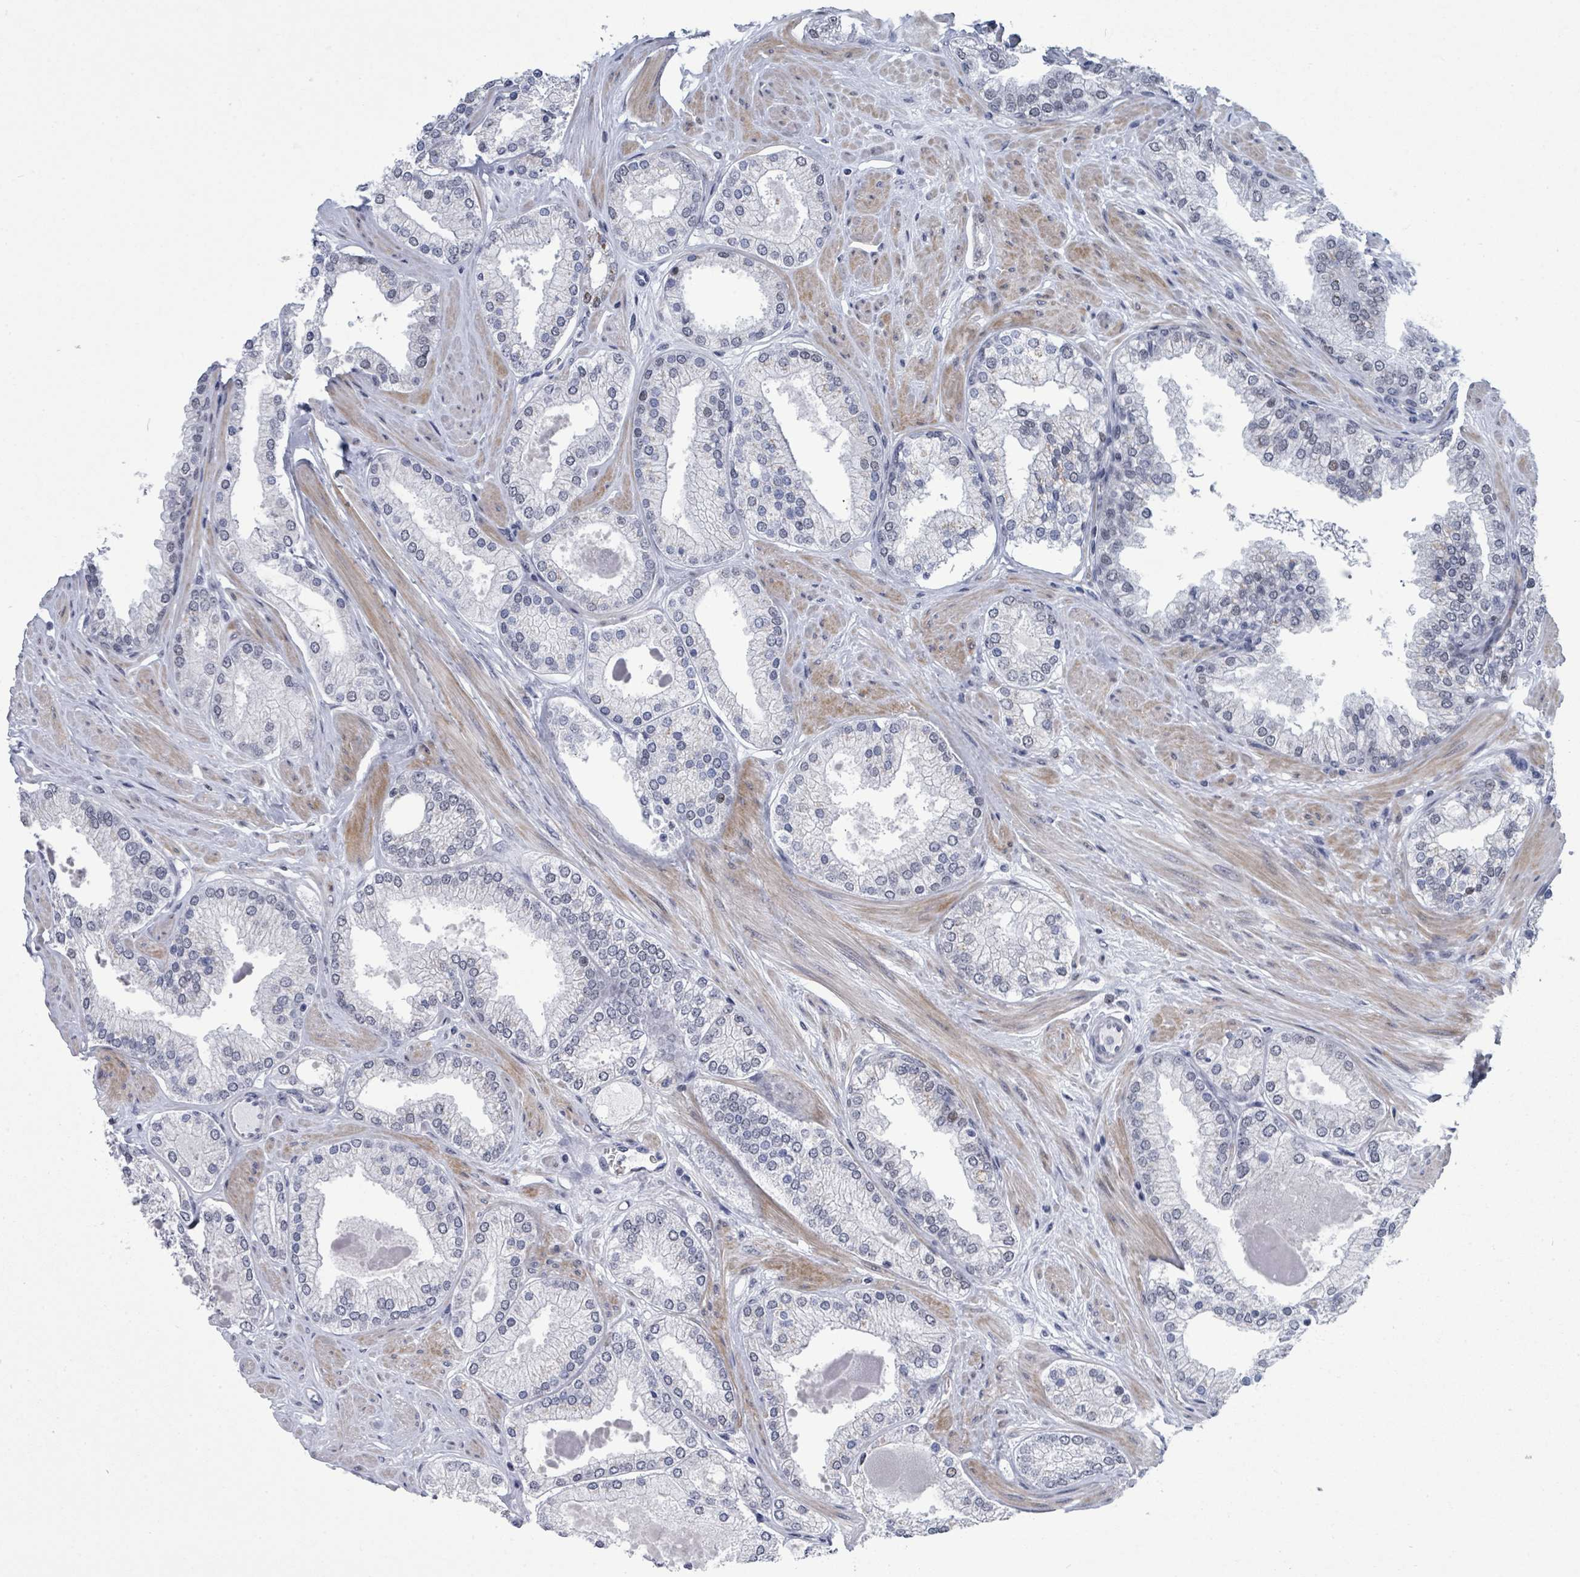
{"staining": {"intensity": "negative", "quantity": "none", "location": "none"}, "tissue": "prostate cancer", "cell_type": "Tumor cells", "image_type": "cancer", "snomed": [{"axis": "morphology", "description": "Adenocarcinoma, Low grade"}, {"axis": "topography", "description": "Prostate"}], "caption": "Image shows no protein staining in tumor cells of prostate cancer tissue.", "gene": "CT45A5", "patient": {"sex": "male", "age": 42}}